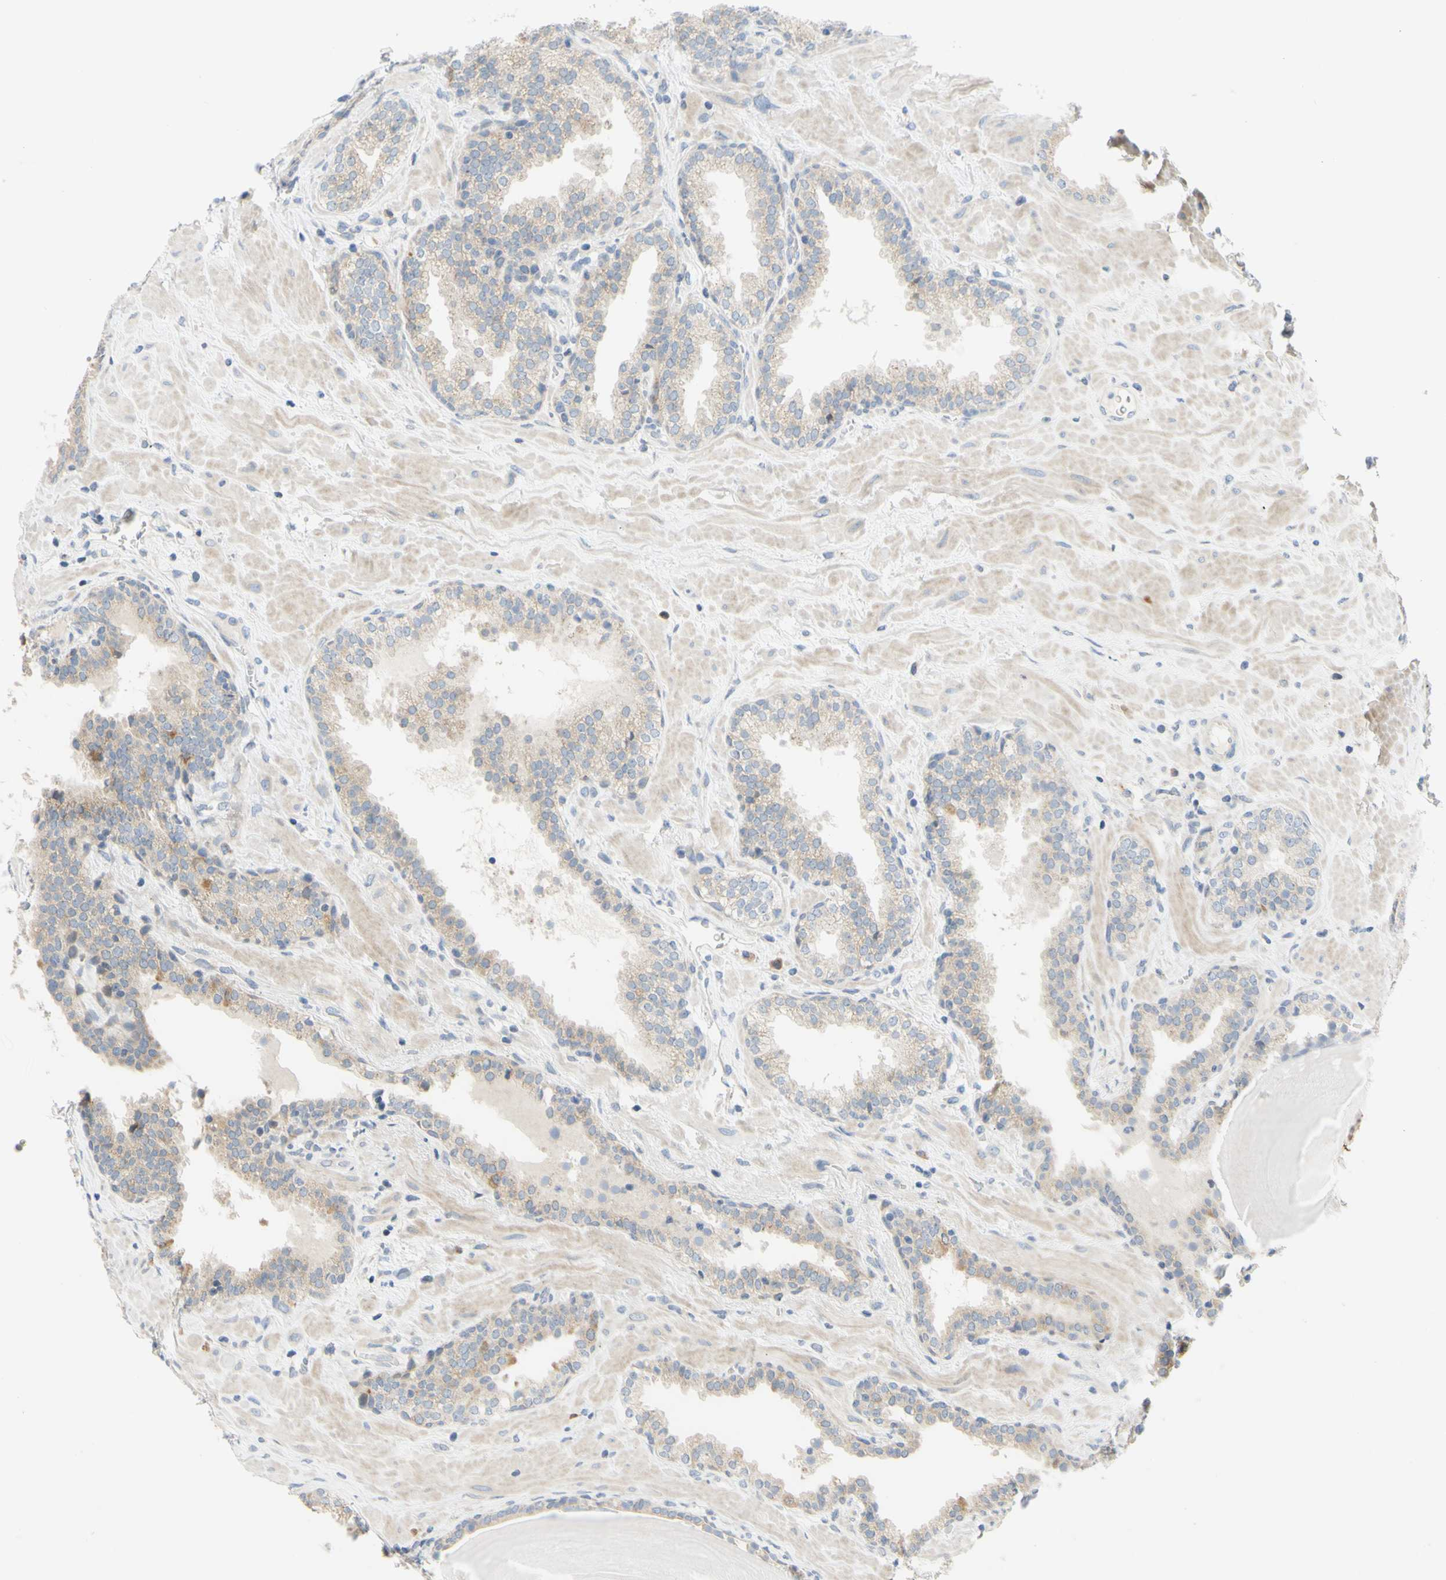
{"staining": {"intensity": "weak", "quantity": "25%-75%", "location": "cytoplasmic/membranous"}, "tissue": "prostate", "cell_type": "Glandular cells", "image_type": "normal", "snomed": [{"axis": "morphology", "description": "Normal tissue, NOS"}, {"axis": "topography", "description": "Prostate"}], "caption": "Immunohistochemistry of benign prostate demonstrates low levels of weak cytoplasmic/membranous positivity in about 25%-75% of glandular cells.", "gene": "CCNB2", "patient": {"sex": "male", "age": 51}}